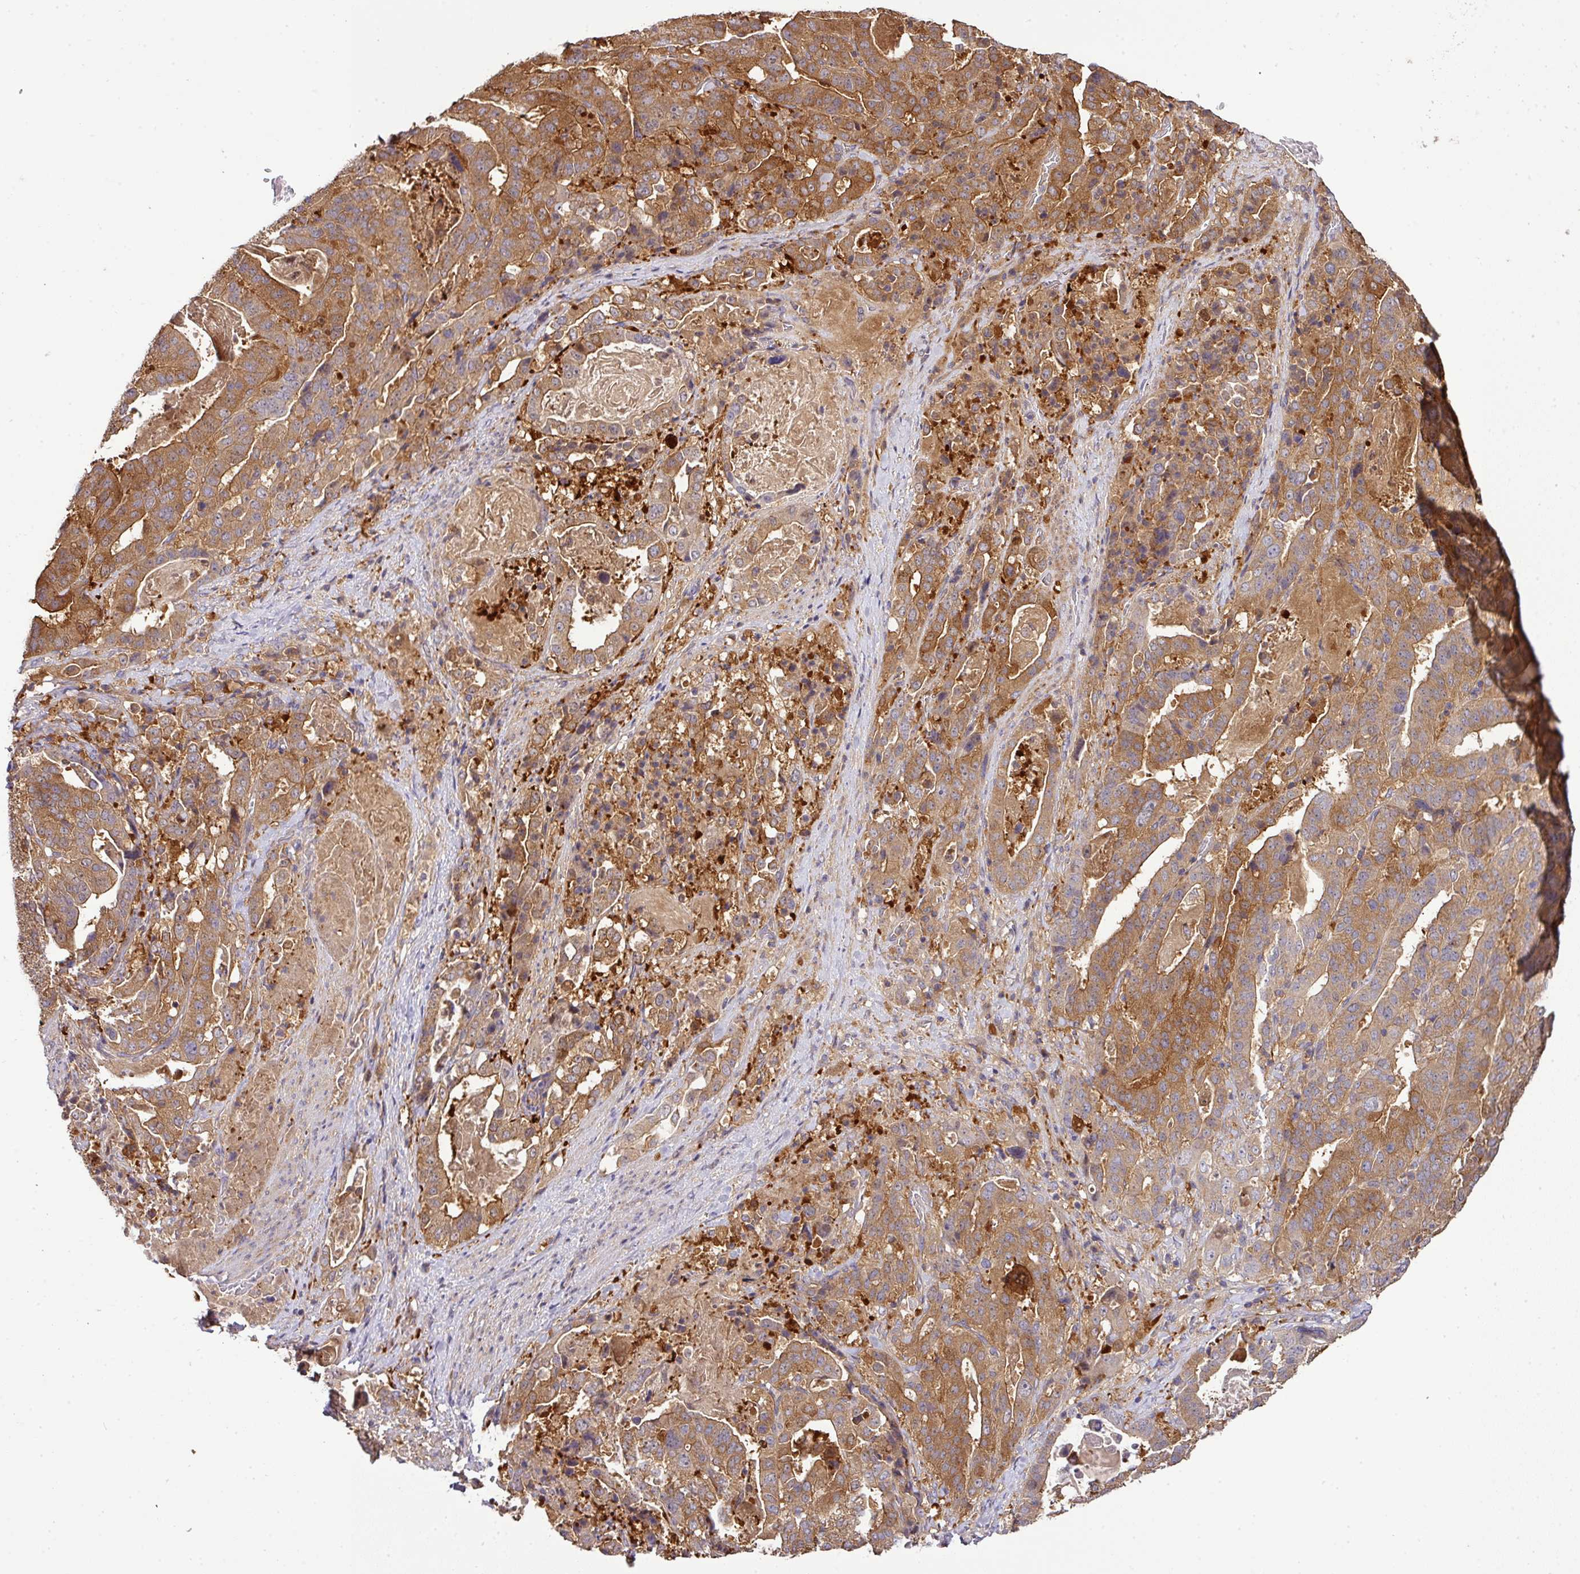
{"staining": {"intensity": "moderate", "quantity": ">75%", "location": "cytoplasmic/membranous"}, "tissue": "stomach cancer", "cell_type": "Tumor cells", "image_type": "cancer", "snomed": [{"axis": "morphology", "description": "Adenocarcinoma, NOS"}, {"axis": "topography", "description": "Stomach"}], "caption": "Stomach cancer stained with immunohistochemistry displays moderate cytoplasmic/membranous expression in about >75% of tumor cells.", "gene": "TMEM107", "patient": {"sex": "male", "age": 48}}